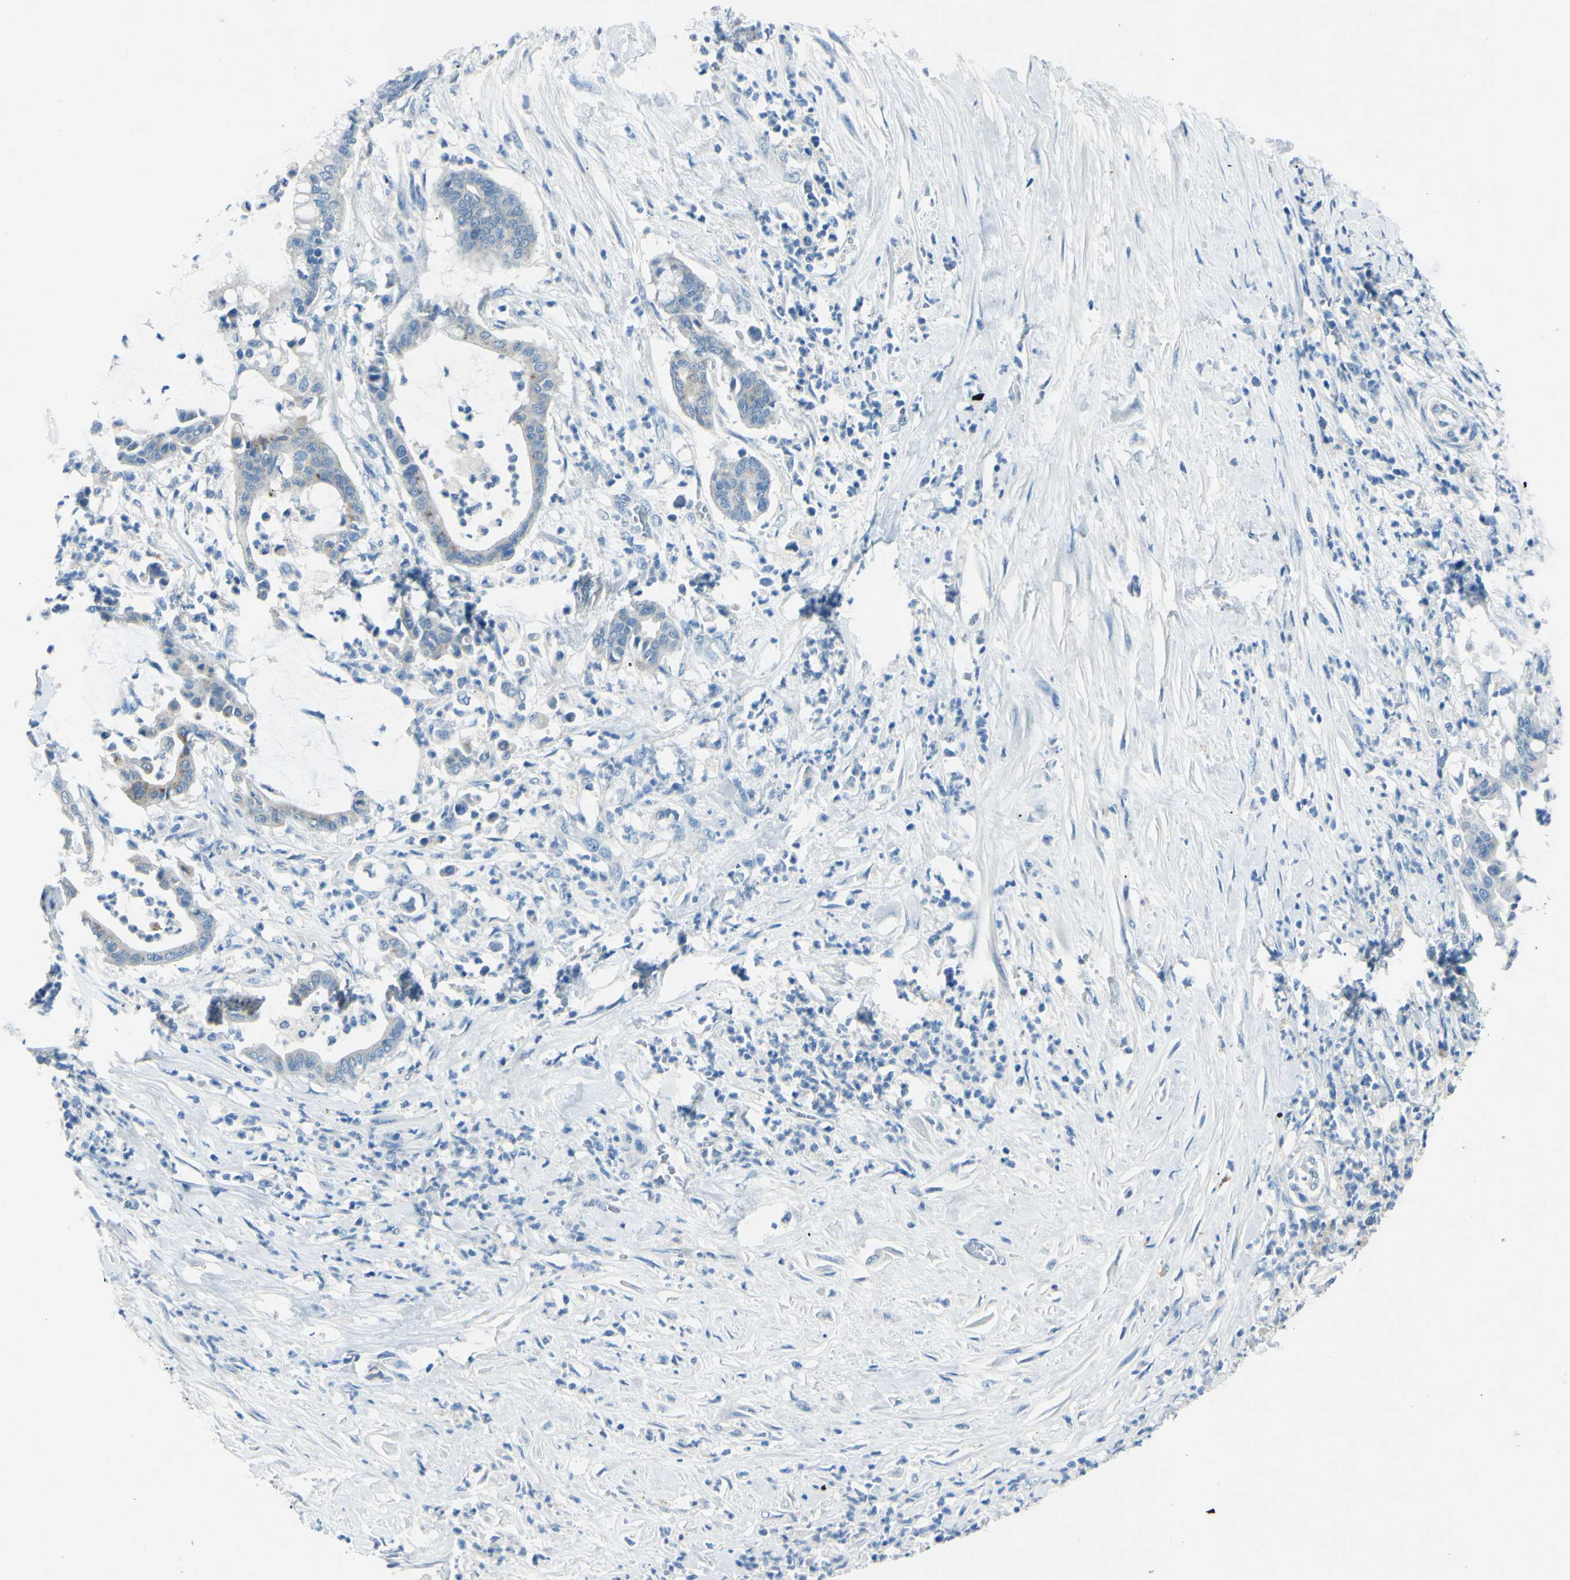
{"staining": {"intensity": "weak", "quantity": "<25%", "location": "cytoplasmic/membranous"}, "tissue": "pancreatic cancer", "cell_type": "Tumor cells", "image_type": "cancer", "snomed": [{"axis": "morphology", "description": "Adenocarcinoma, NOS"}, {"axis": "topography", "description": "Pancreas"}], "caption": "Tumor cells show no significant staining in adenocarcinoma (pancreatic).", "gene": "CDH10", "patient": {"sex": "male", "age": 41}}